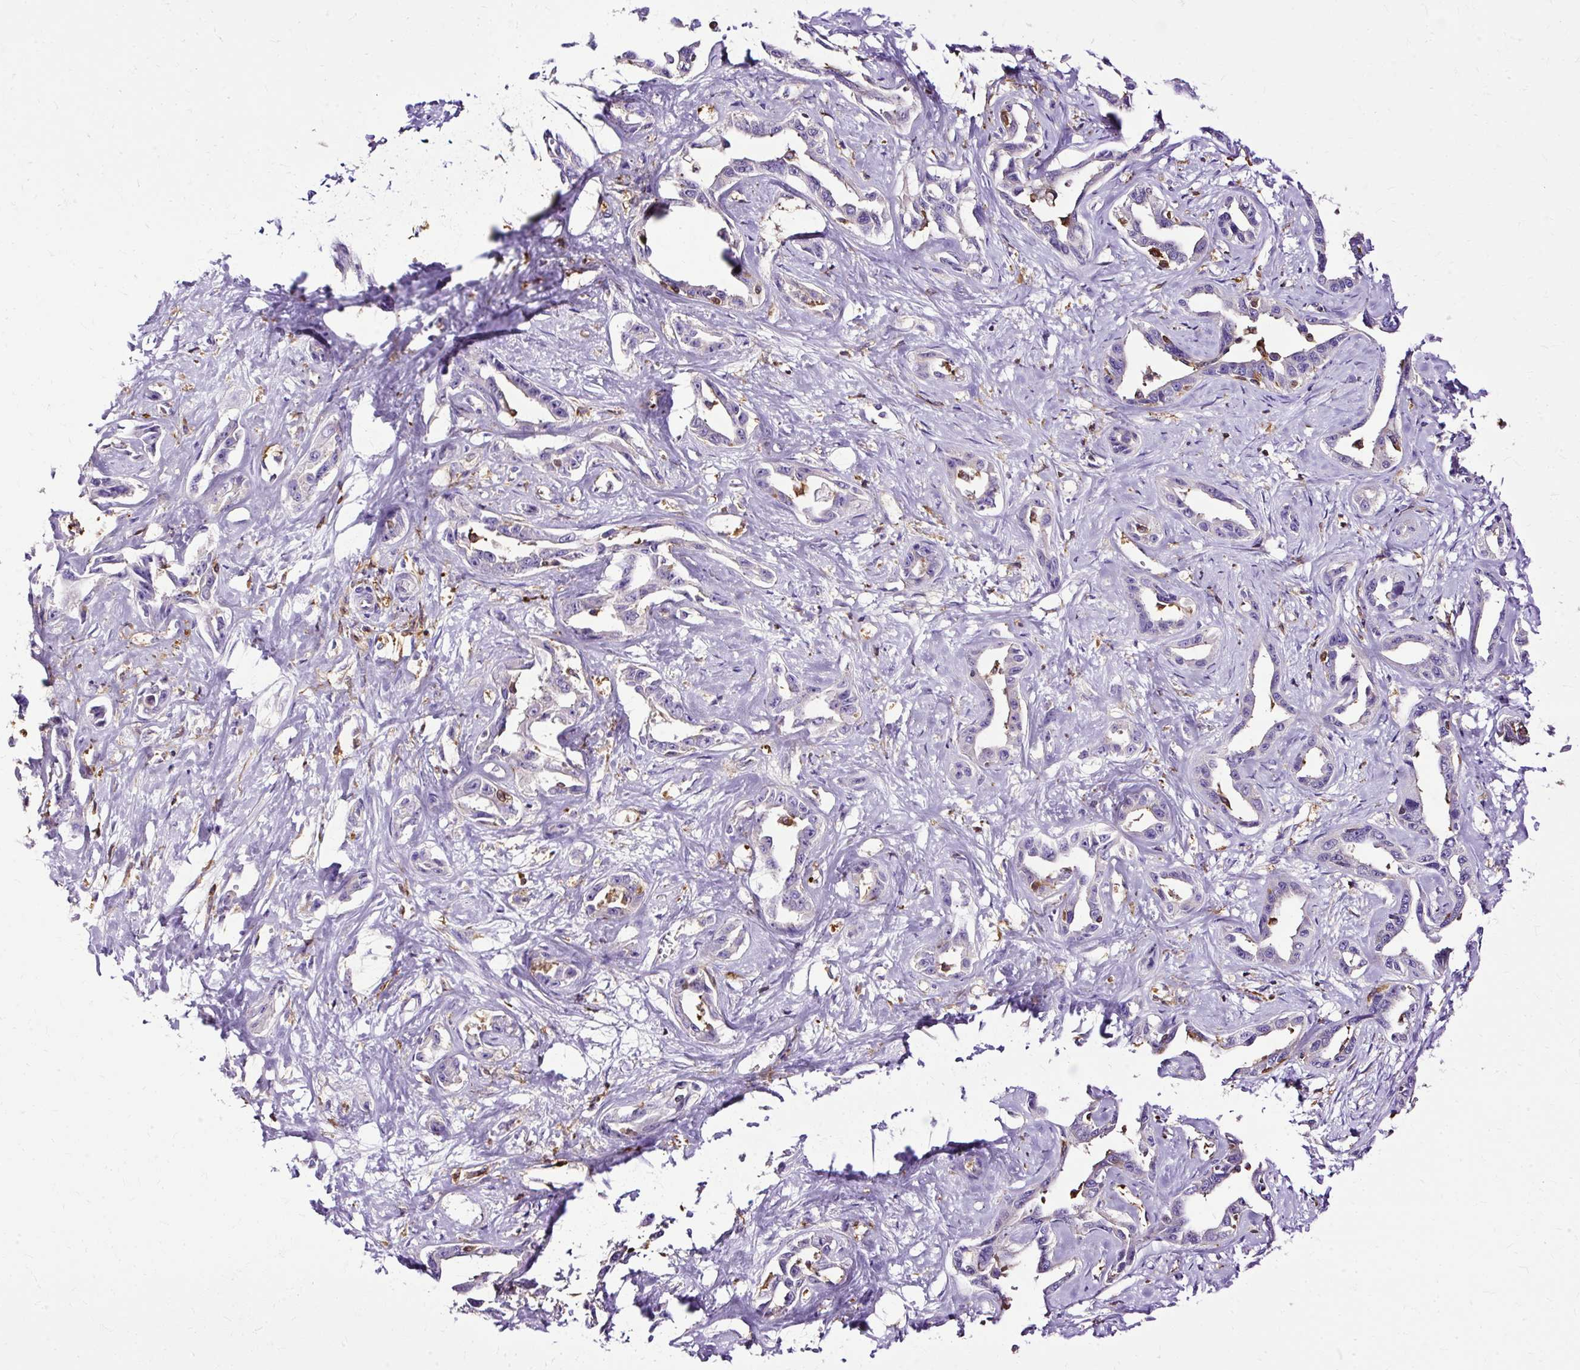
{"staining": {"intensity": "negative", "quantity": "none", "location": "none"}, "tissue": "liver cancer", "cell_type": "Tumor cells", "image_type": "cancer", "snomed": [{"axis": "morphology", "description": "Cholangiocarcinoma"}, {"axis": "topography", "description": "Liver"}], "caption": "Immunohistochemistry (IHC) of human liver cancer (cholangiocarcinoma) displays no staining in tumor cells.", "gene": "TWF2", "patient": {"sex": "male", "age": 59}}